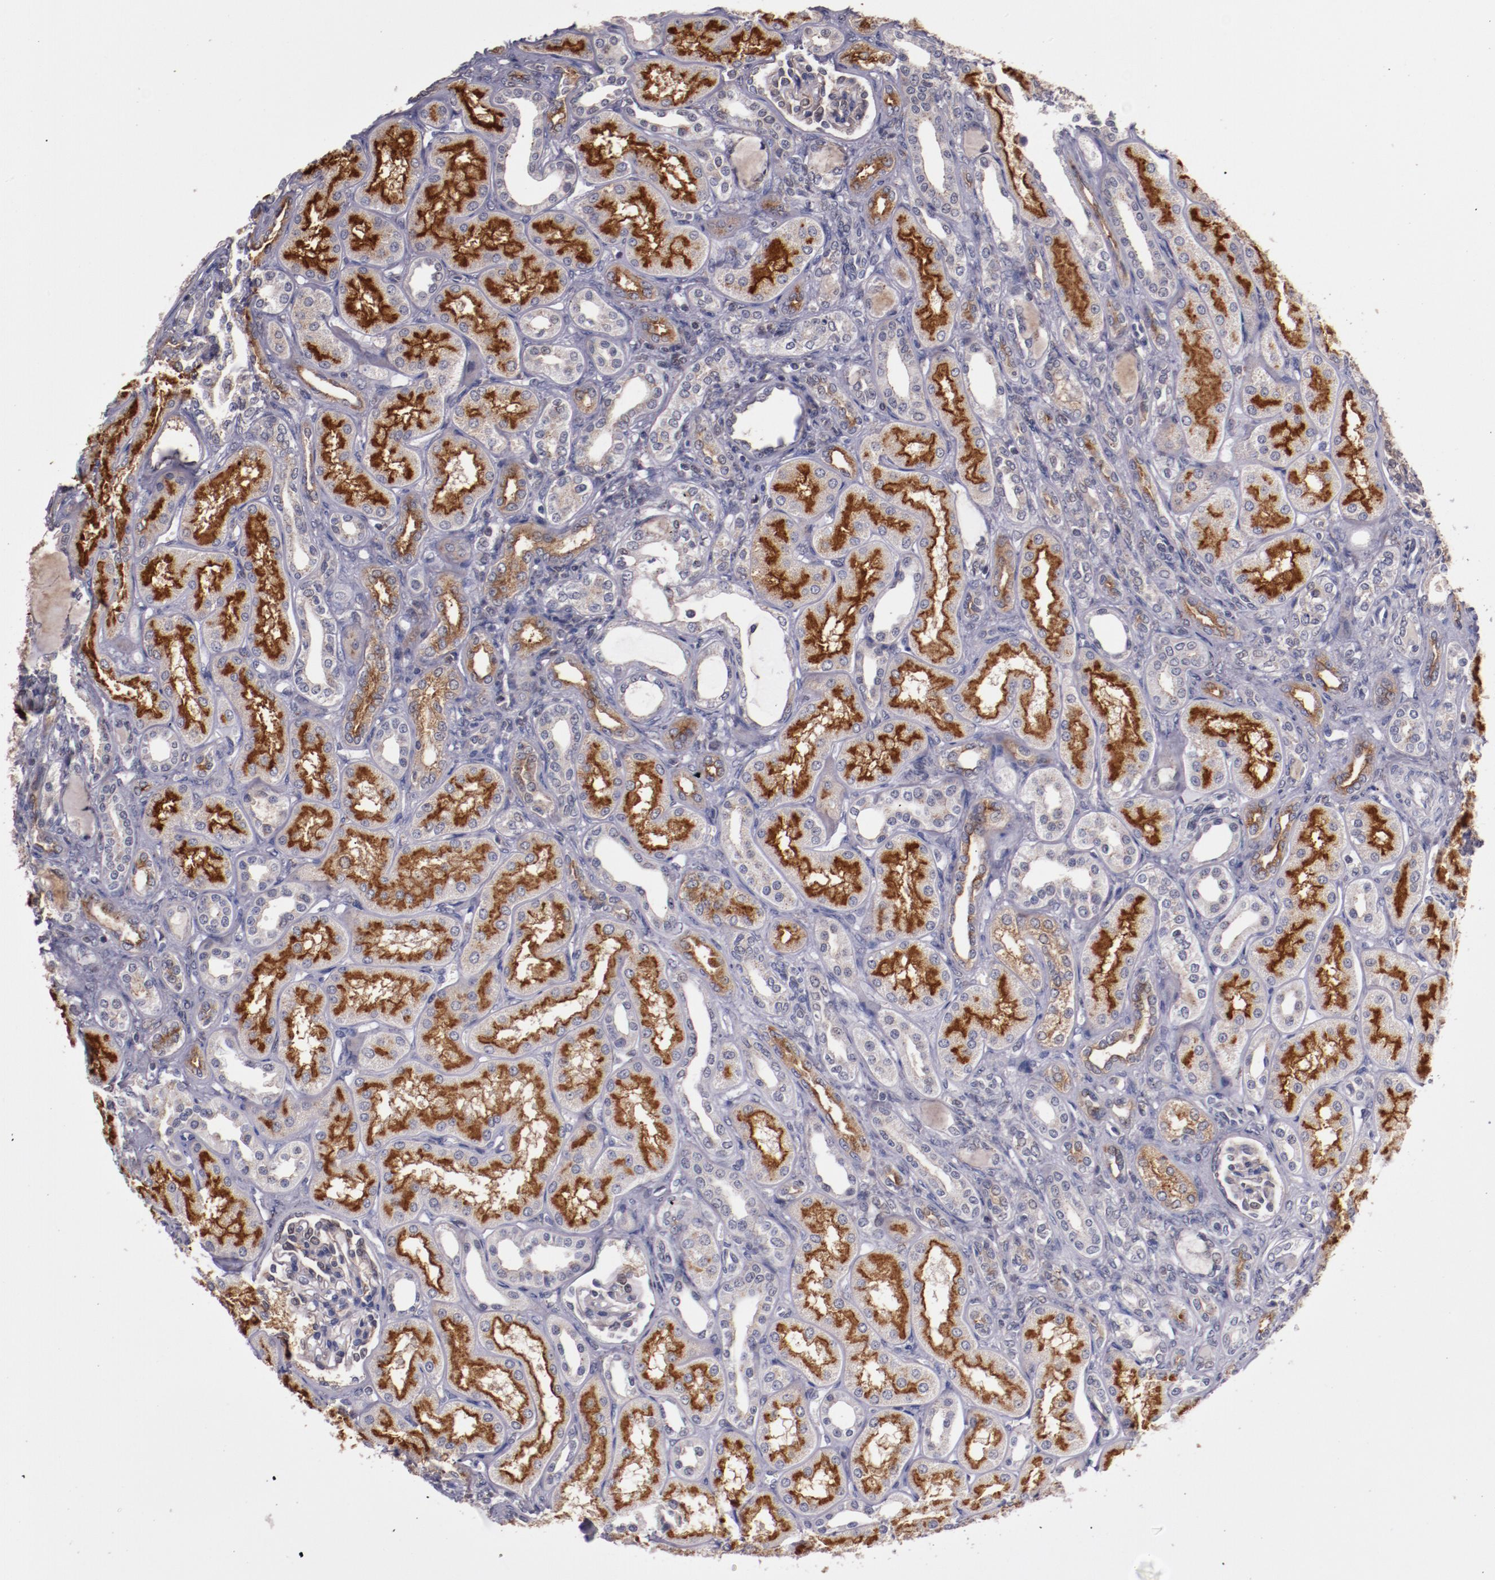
{"staining": {"intensity": "weak", "quantity": "25%-75%", "location": "cytoplasmic/membranous"}, "tissue": "kidney", "cell_type": "Cells in glomeruli", "image_type": "normal", "snomed": [{"axis": "morphology", "description": "Normal tissue, NOS"}, {"axis": "topography", "description": "Kidney"}], "caption": "Protein expression analysis of benign kidney demonstrates weak cytoplasmic/membranous staining in about 25%-75% of cells in glomeruli. The protein is shown in brown color, while the nuclei are stained blue.", "gene": "SYP", "patient": {"sex": "male", "age": 7}}